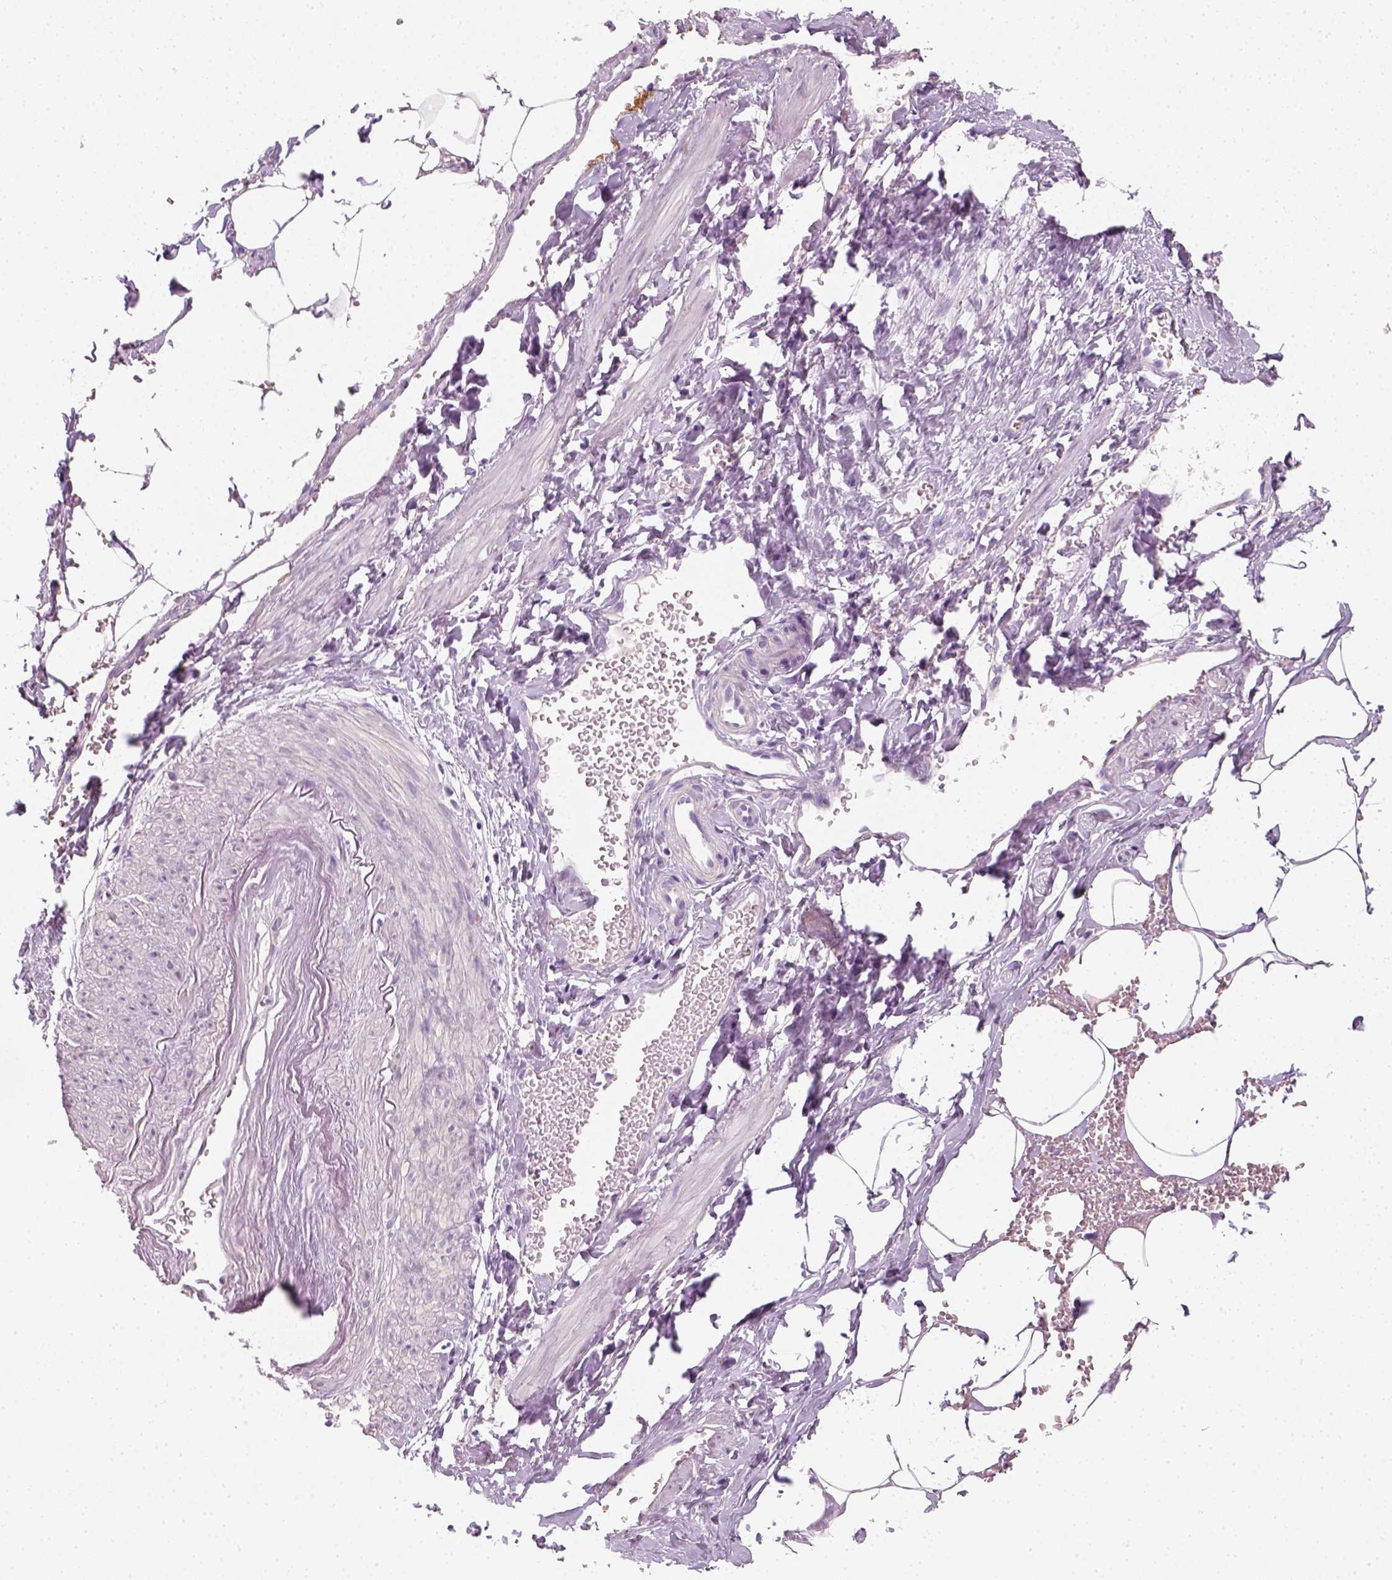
{"staining": {"intensity": "negative", "quantity": "none", "location": "none"}, "tissue": "adipose tissue", "cell_type": "Adipocytes", "image_type": "normal", "snomed": [{"axis": "morphology", "description": "Normal tissue, NOS"}, {"axis": "topography", "description": "Prostate"}, {"axis": "topography", "description": "Peripheral nerve tissue"}], "caption": "The photomicrograph reveals no significant staining in adipocytes of adipose tissue.", "gene": "FAM163B", "patient": {"sex": "male", "age": 55}}